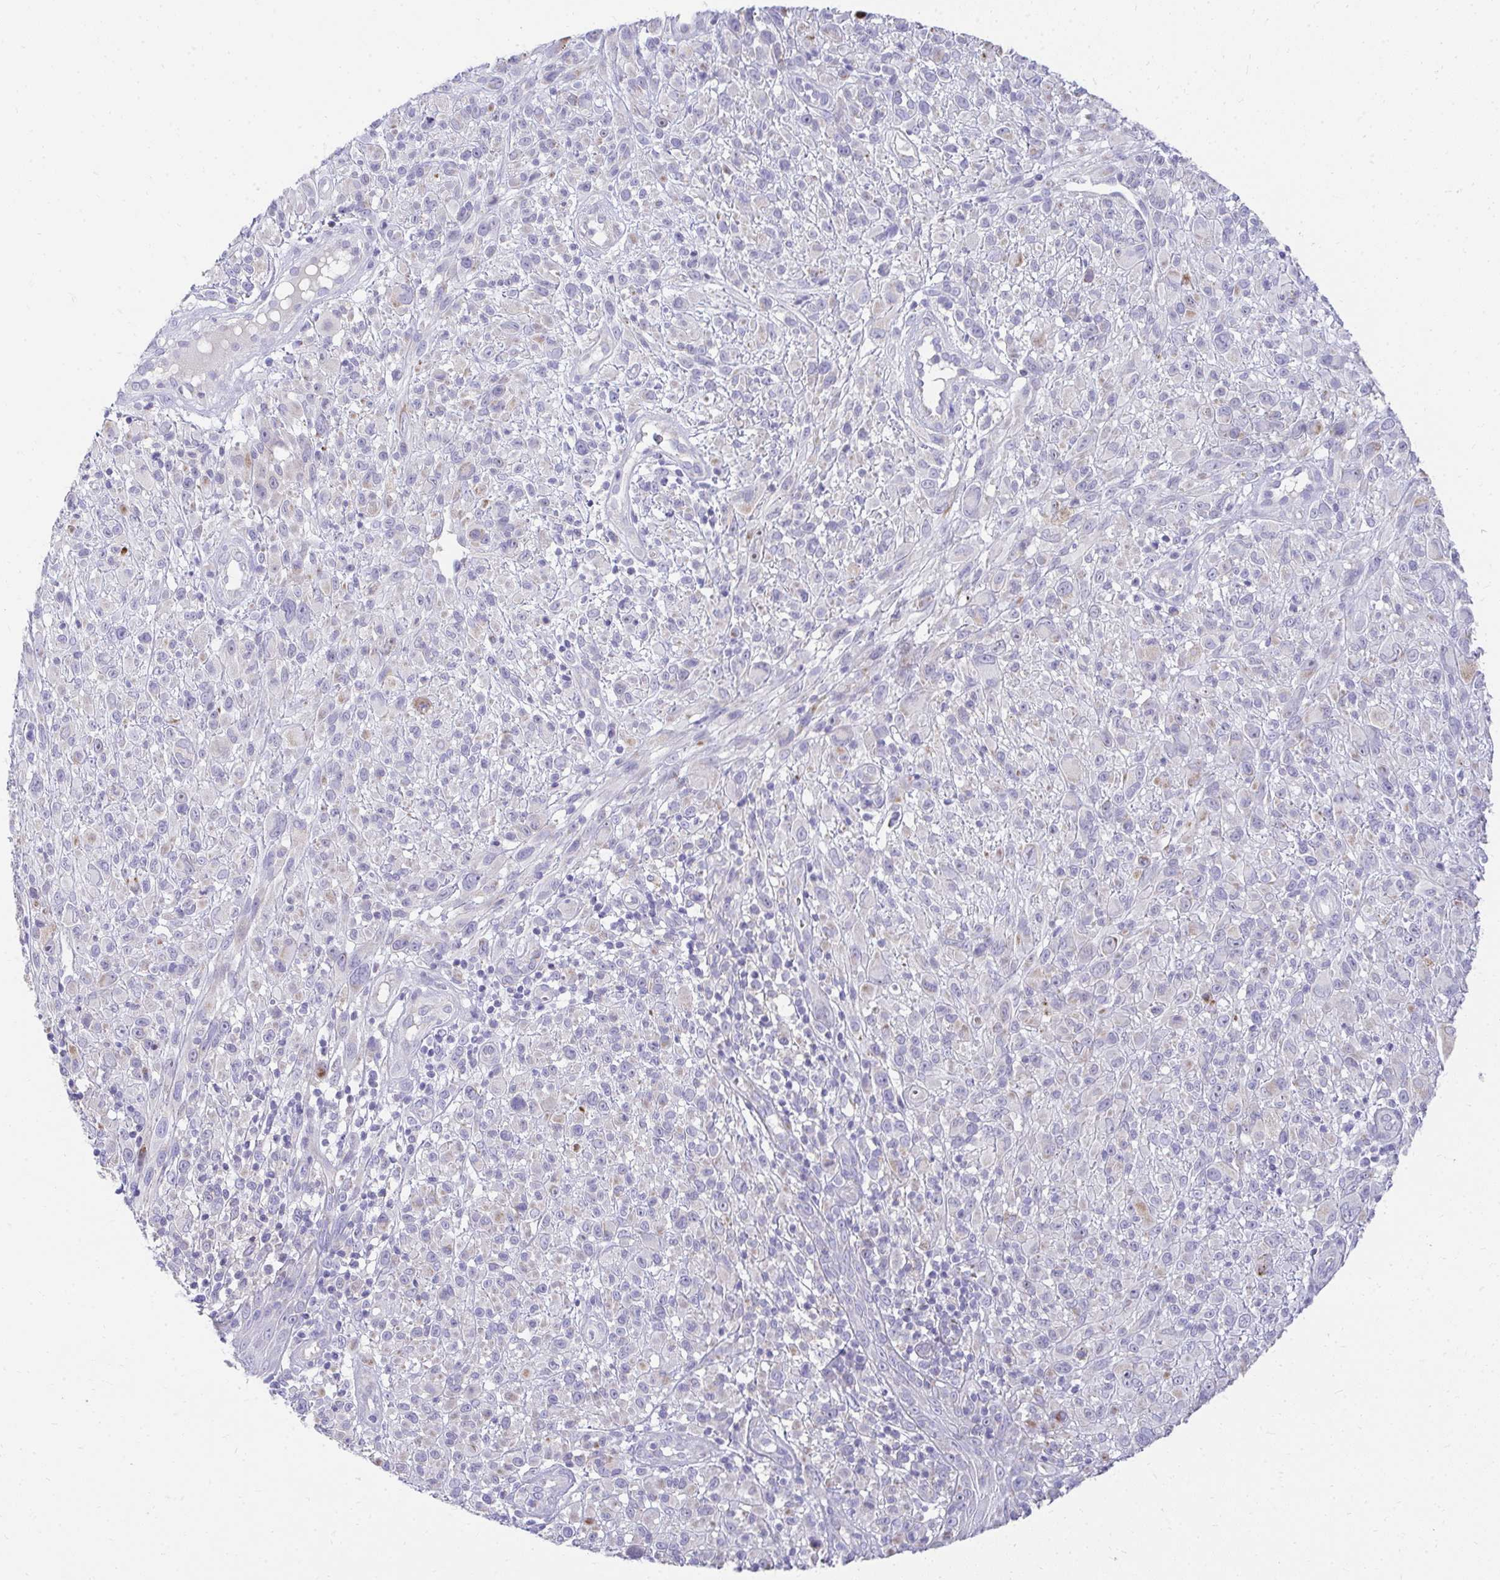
{"staining": {"intensity": "negative", "quantity": "none", "location": "none"}, "tissue": "melanoma", "cell_type": "Tumor cells", "image_type": "cancer", "snomed": [{"axis": "morphology", "description": "Malignant melanoma, NOS"}, {"axis": "topography", "description": "Skin"}], "caption": "Immunohistochemistry image of human malignant melanoma stained for a protein (brown), which exhibits no expression in tumor cells.", "gene": "PRRG3", "patient": {"sex": "male", "age": 68}}